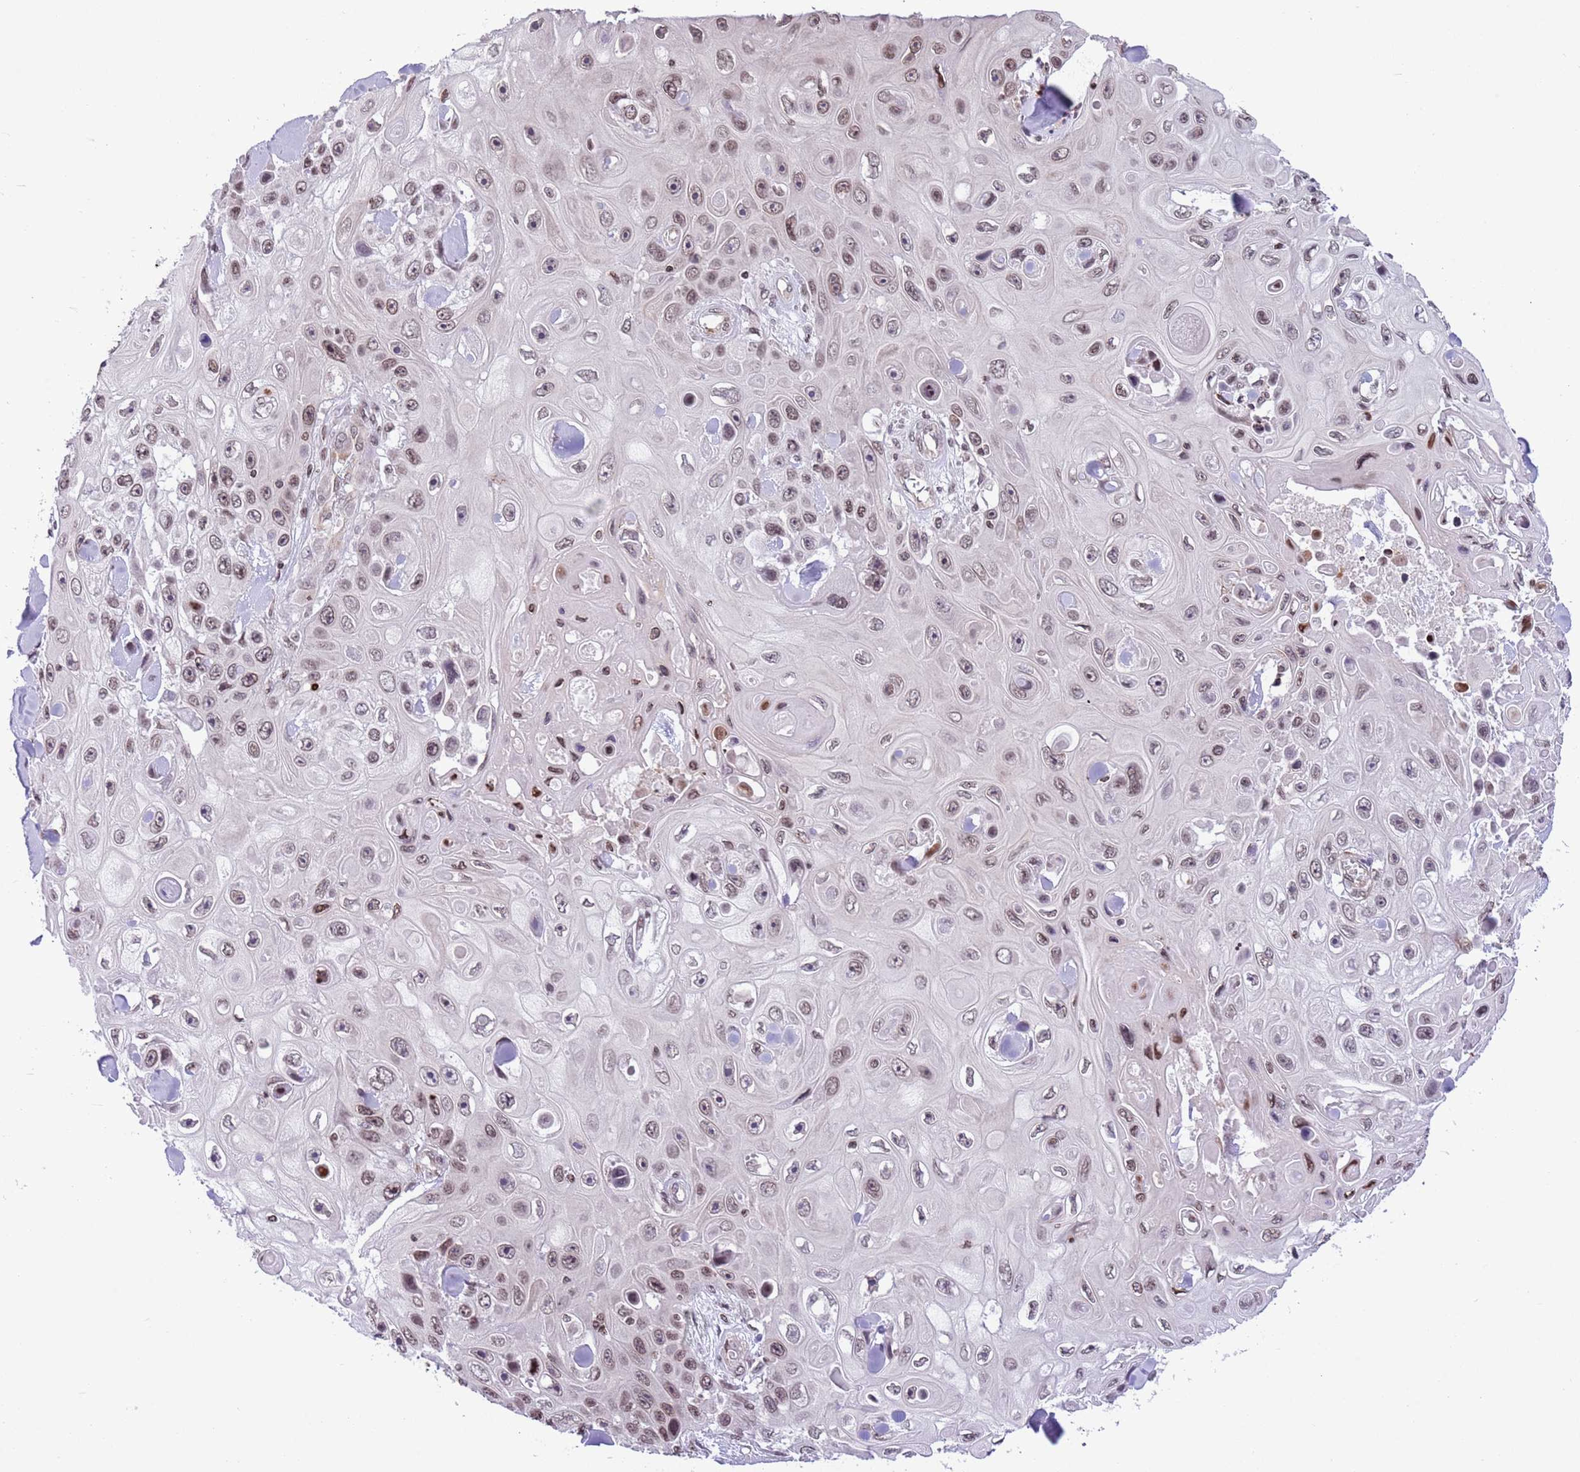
{"staining": {"intensity": "moderate", "quantity": ">75%", "location": "nuclear"}, "tissue": "skin cancer", "cell_type": "Tumor cells", "image_type": "cancer", "snomed": [{"axis": "morphology", "description": "Squamous cell carcinoma, NOS"}, {"axis": "topography", "description": "Skin"}], "caption": "Moderate nuclear expression is seen in approximately >75% of tumor cells in skin squamous cell carcinoma.", "gene": "NRIP1", "patient": {"sex": "male", "age": 82}}